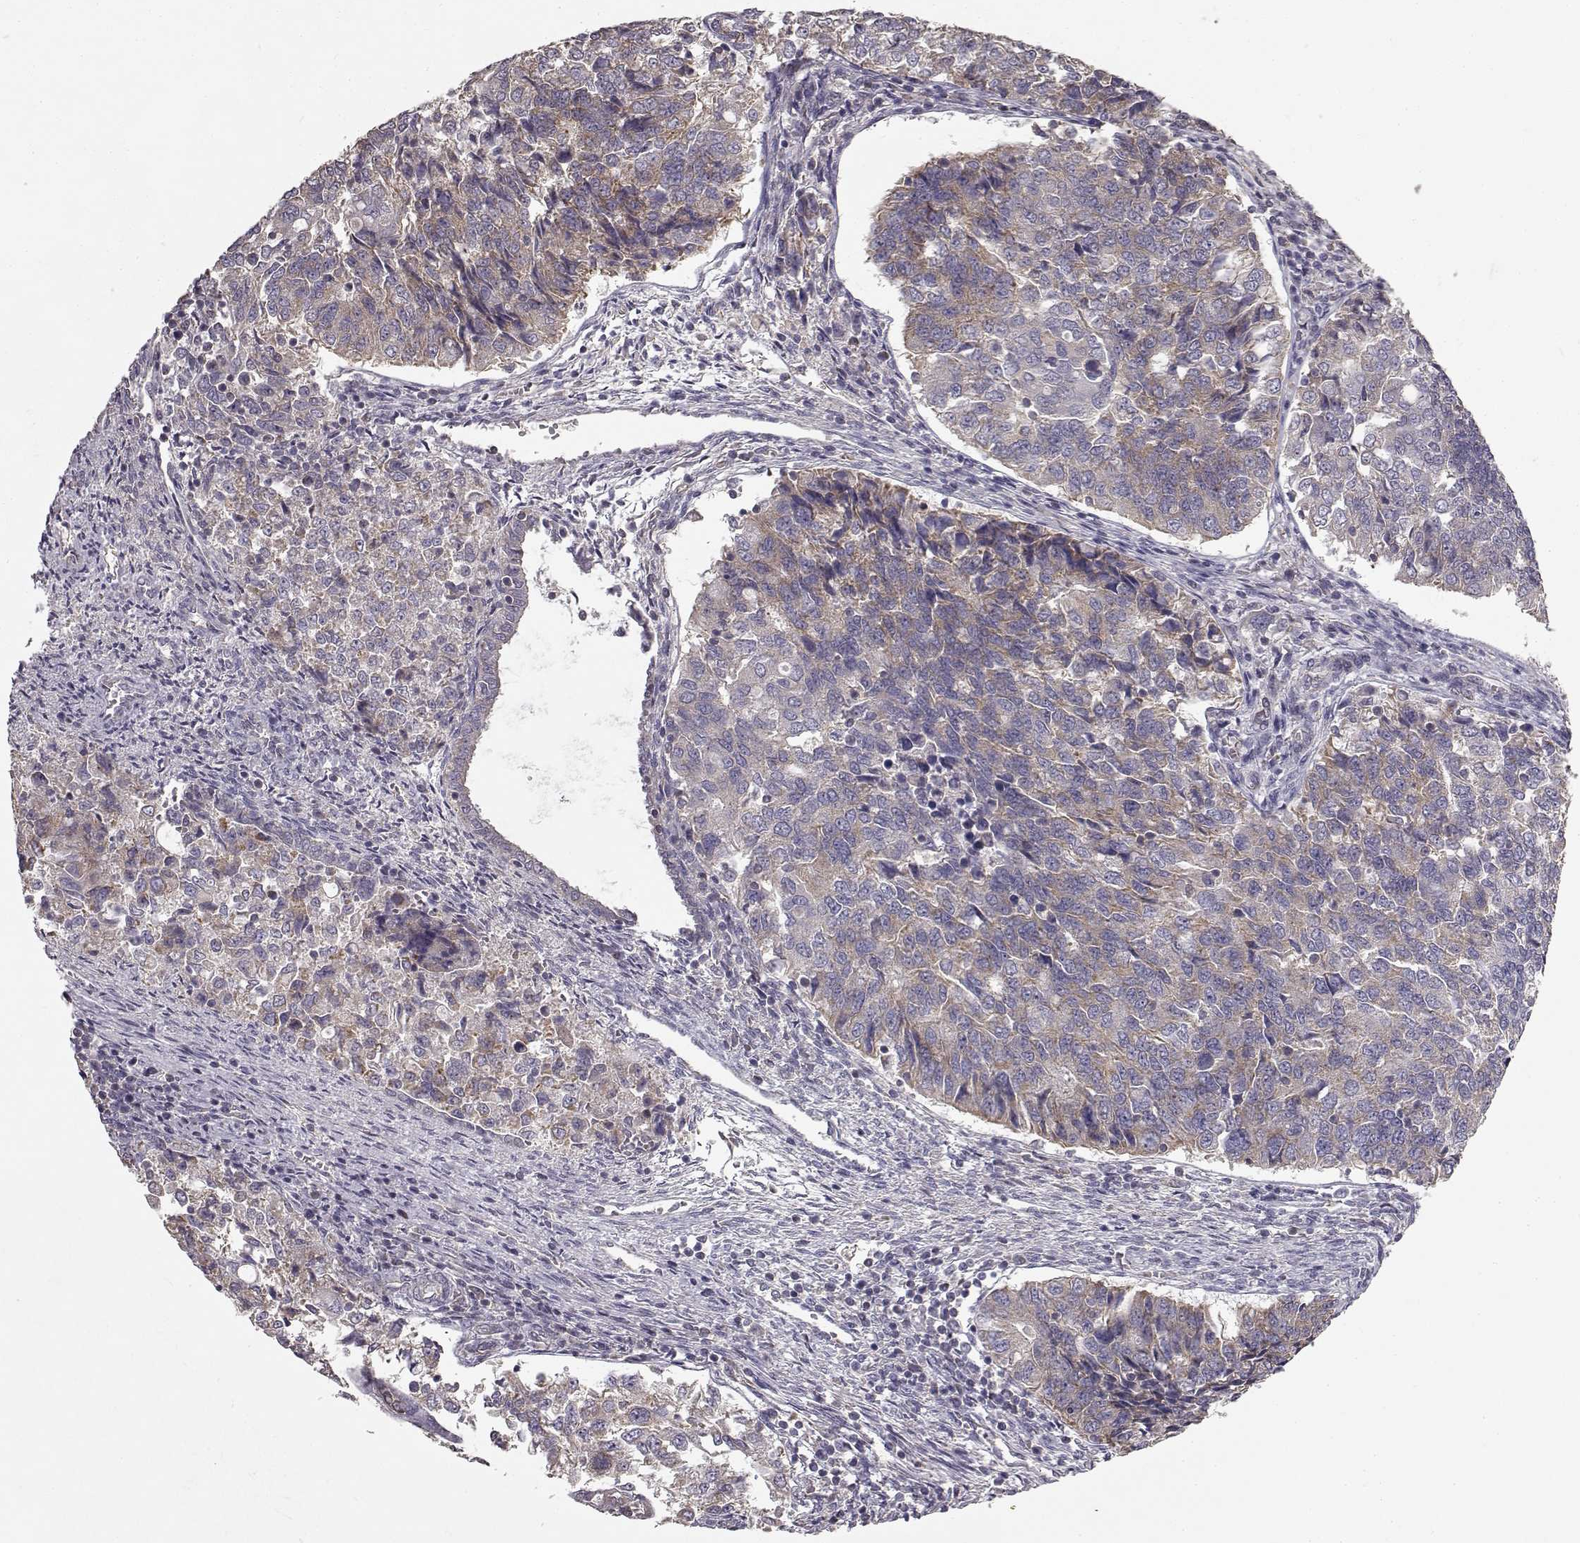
{"staining": {"intensity": "moderate", "quantity": ">75%", "location": "cytoplasmic/membranous"}, "tissue": "endometrial cancer", "cell_type": "Tumor cells", "image_type": "cancer", "snomed": [{"axis": "morphology", "description": "Adenocarcinoma, NOS"}, {"axis": "topography", "description": "Endometrium"}], "caption": "Adenocarcinoma (endometrial) was stained to show a protein in brown. There is medium levels of moderate cytoplasmic/membranous expression in approximately >75% of tumor cells. Immunohistochemistry (ihc) stains the protein of interest in brown and the nuclei are stained blue.", "gene": "ERBB3", "patient": {"sex": "female", "age": 43}}